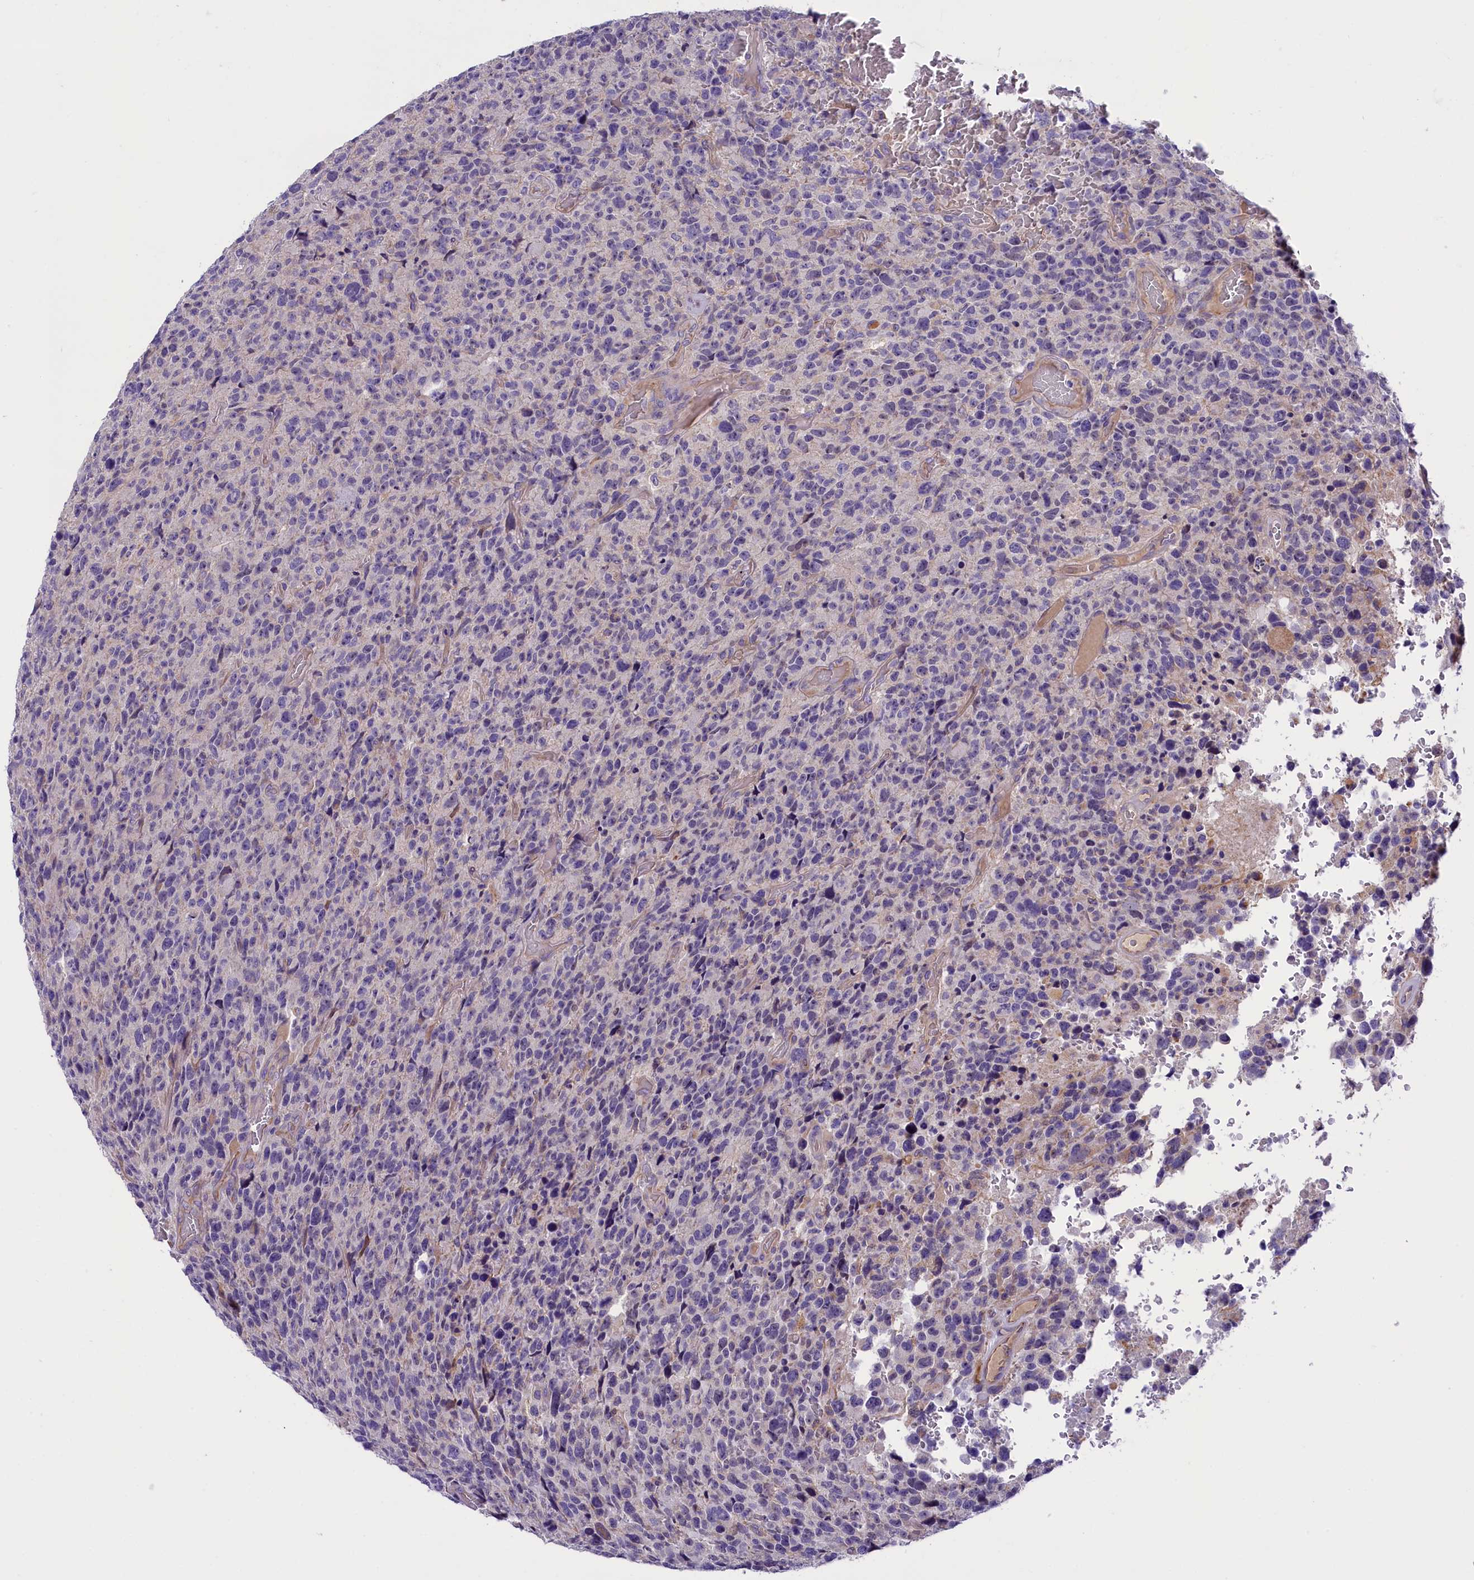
{"staining": {"intensity": "negative", "quantity": "none", "location": "none"}, "tissue": "glioma", "cell_type": "Tumor cells", "image_type": "cancer", "snomed": [{"axis": "morphology", "description": "Glioma, malignant, High grade"}, {"axis": "topography", "description": "Brain"}], "caption": "Immunohistochemical staining of human high-grade glioma (malignant) exhibits no significant staining in tumor cells. Nuclei are stained in blue.", "gene": "CCDC32", "patient": {"sex": "male", "age": 69}}